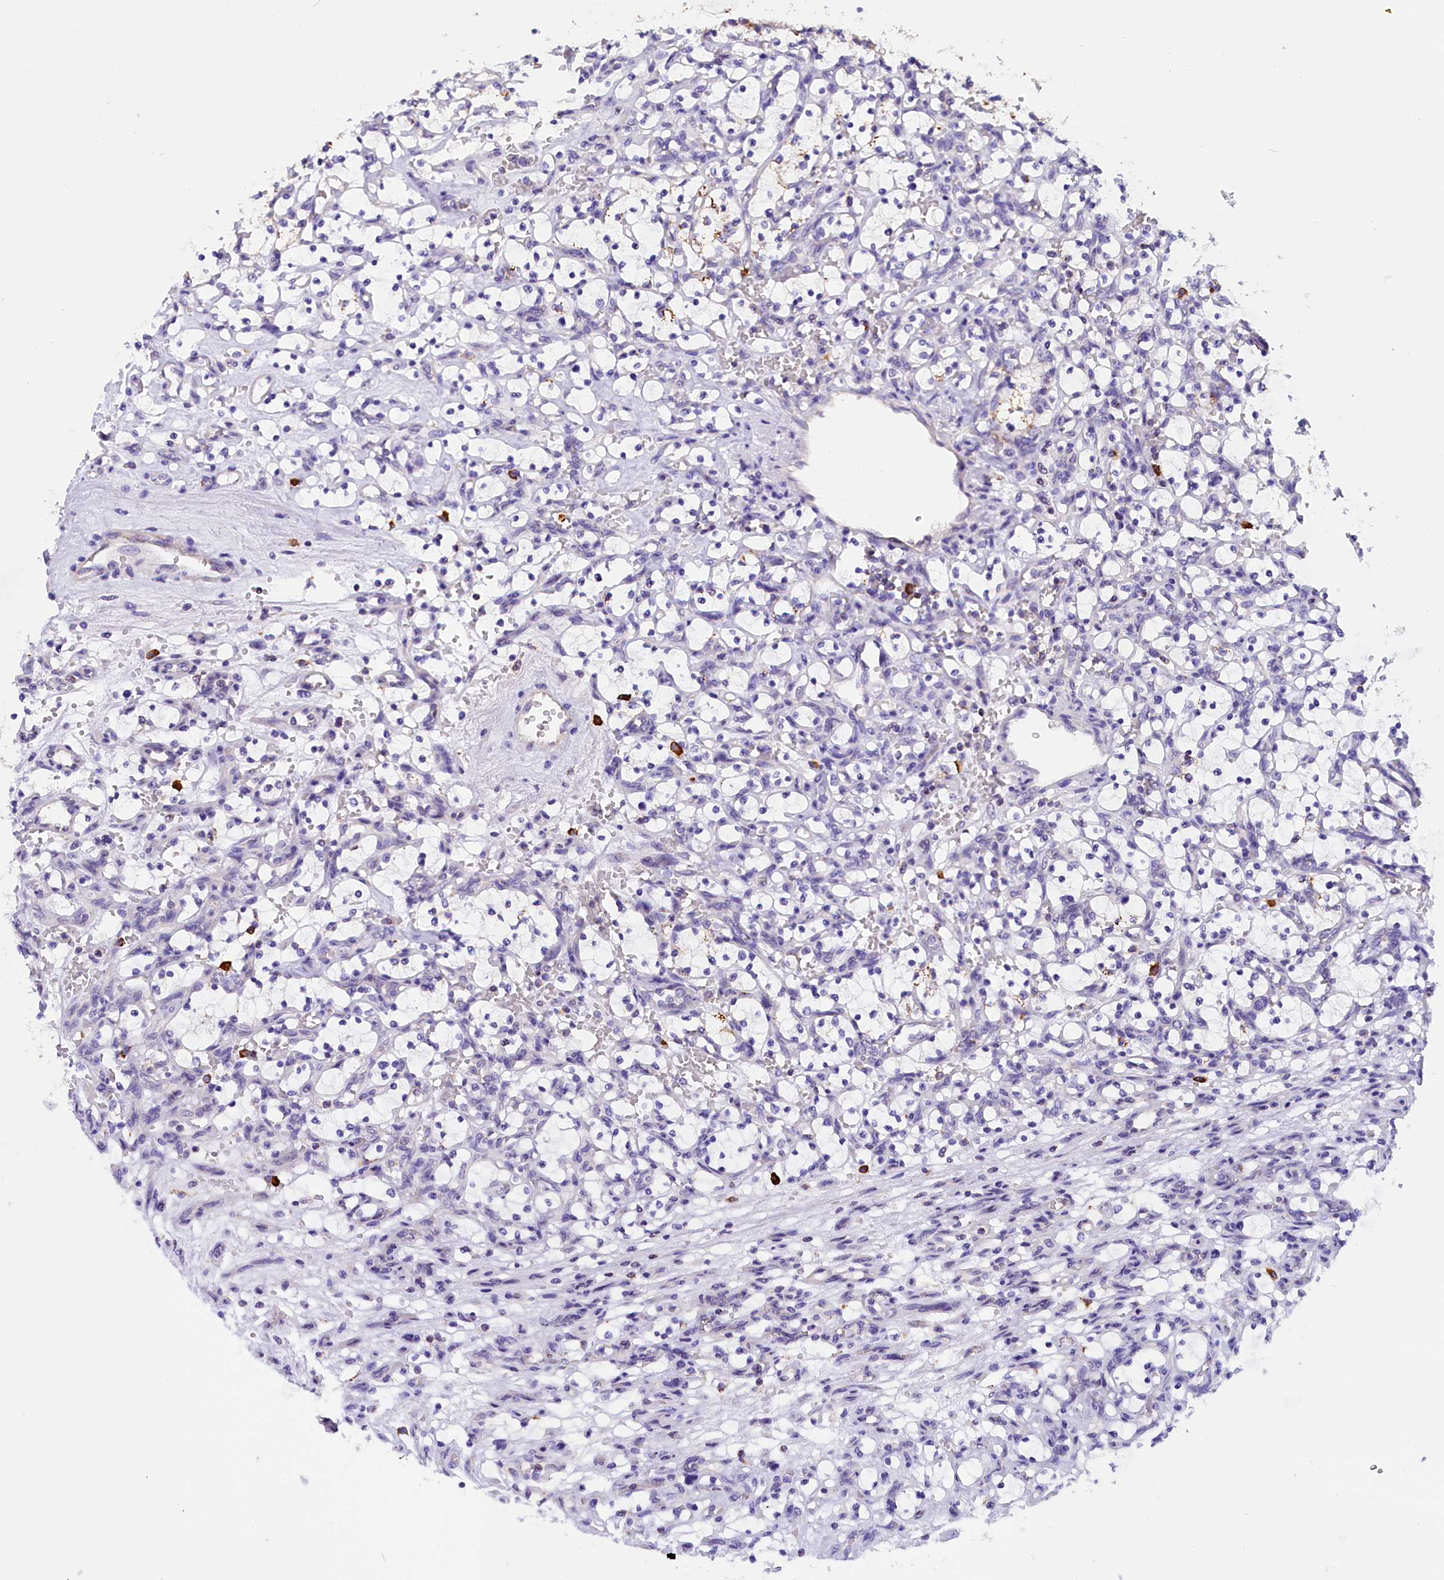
{"staining": {"intensity": "moderate", "quantity": "<25%", "location": "cytoplasmic/membranous"}, "tissue": "renal cancer", "cell_type": "Tumor cells", "image_type": "cancer", "snomed": [{"axis": "morphology", "description": "Adenocarcinoma, NOS"}, {"axis": "topography", "description": "Kidney"}], "caption": "Renal cancer (adenocarcinoma) stained with a protein marker demonstrates moderate staining in tumor cells.", "gene": "ABAT", "patient": {"sex": "female", "age": 69}}